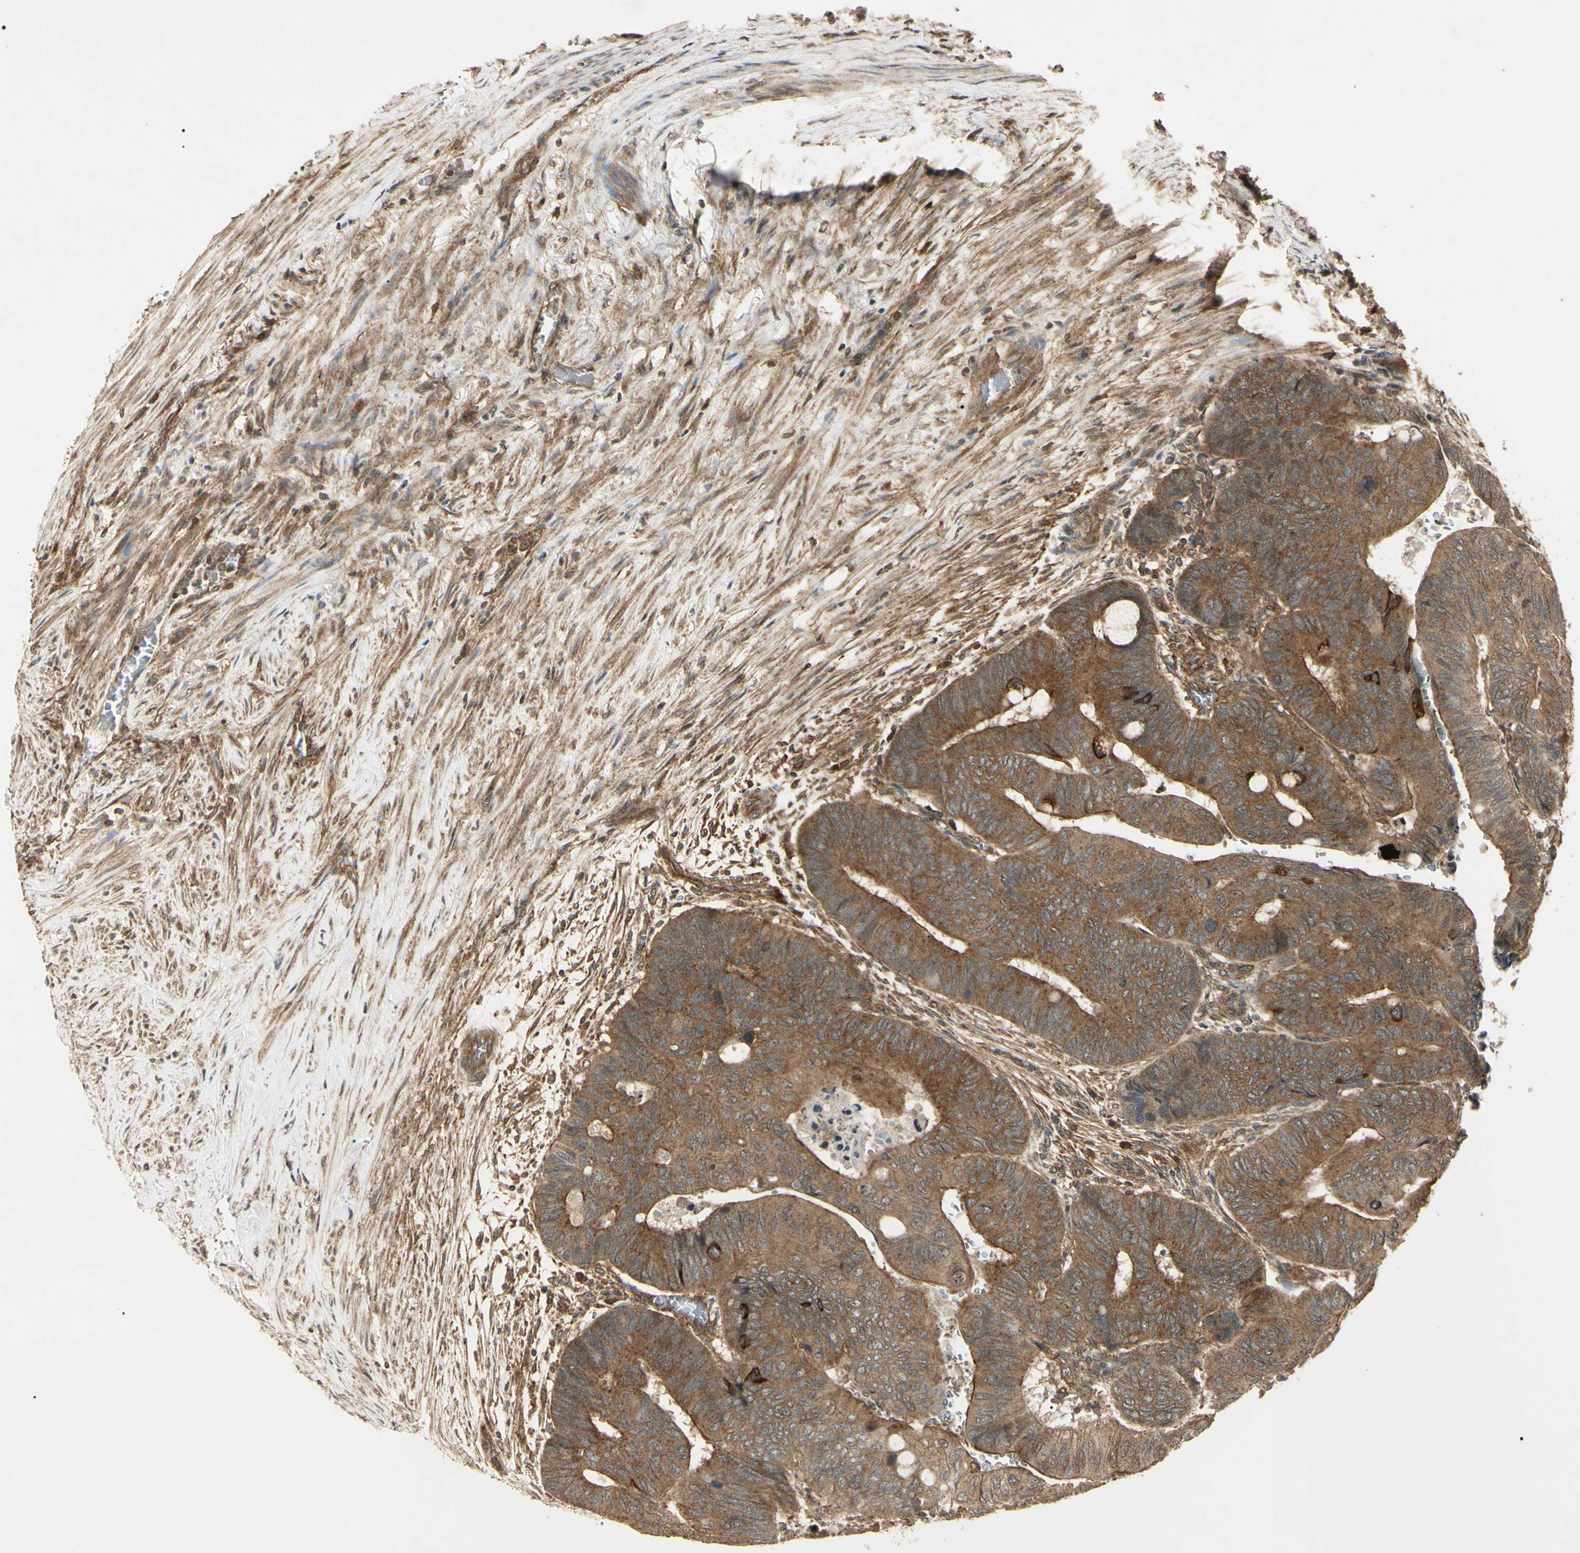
{"staining": {"intensity": "moderate", "quantity": ">75%", "location": "cytoplasmic/membranous"}, "tissue": "colorectal cancer", "cell_type": "Tumor cells", "image_type": "cancer", "snomed": [{"axis": "morphology", "description": "Normal tissue, NOS"}, {"axis": "morphology", "description": "Adenocarcinoma, NOS"}, {"axis": "topography", "description": "Rectum"}, {"axis": "topography", "description": "Peripheral nerve tissue"}], "caption": "Immunohistochemistry (IHC) histopathology image of neoplastic tissue: human colorectal cancer stained using immunohistochemistry (IHC) displays medium levels of moderate protein expression localized specifically in the cytoplasmic/membranous of tumor cells, appearing as a cytoplasmic/membranous brown color.", "gene": "EPN1", "patient": {"sex": "male", "age": 92}}